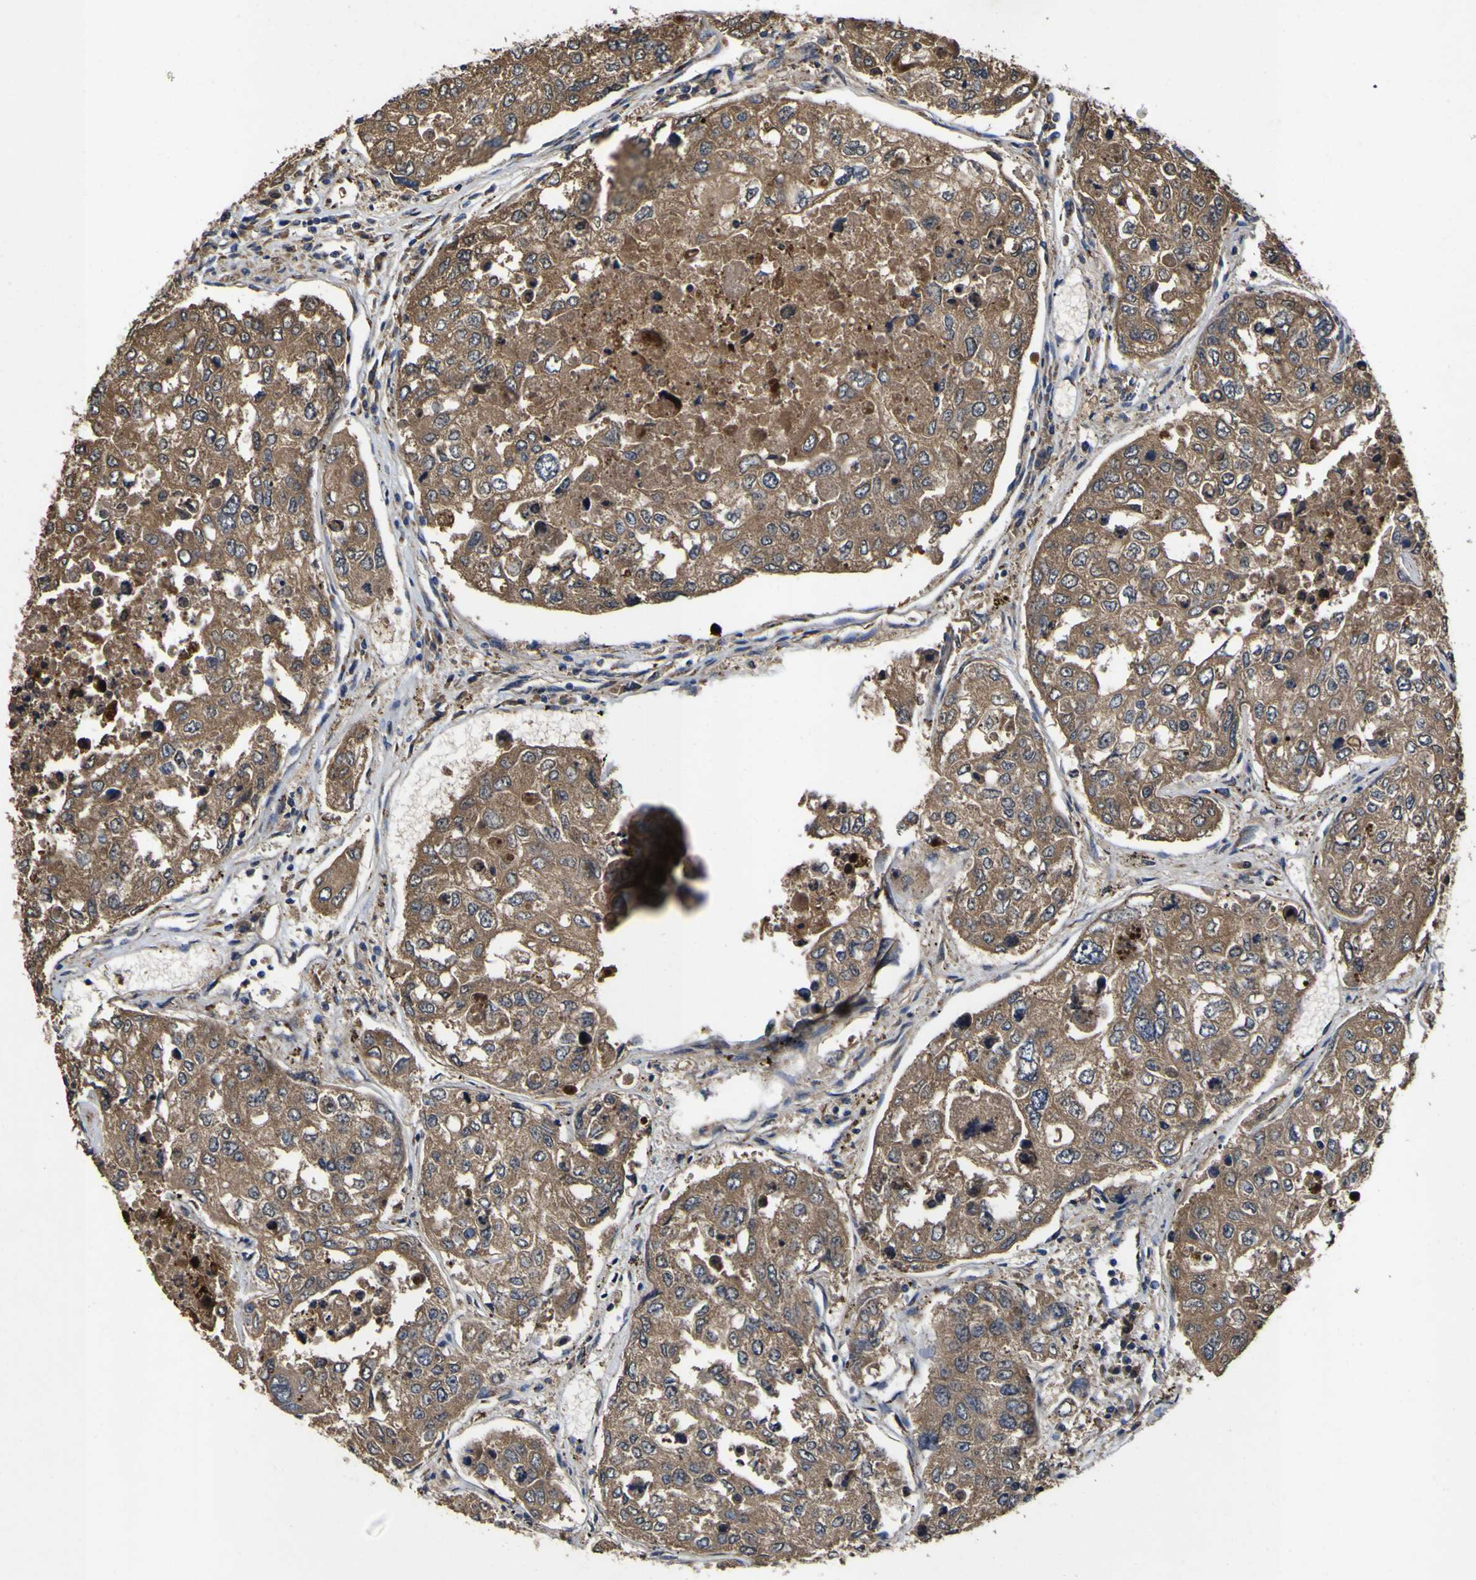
{"staining": {"intensity": "moderate", "quantity": ">75%", "location": "cytoplasmic/membranous"}, "tissue": "urothelial cancer", "cell_type": "Tumor cells", "image_type": "cancer", "snomed": [{"axis": "morphology", "description": "Urothelial carcinoma, High grade"}, {"axis": "topography", "description": "Lymph node"}, {"axis": "topography", "description": "Urinary bladder"}], "caption": "High-magnification brightfield microscopy of high-grade urothelial carcinoma stained with DAB (brown) and counterstained with hematoxylin (blue). tumor cells exhibit moderate cytoplasmic/membranous positivity is seen in approximately>75% of cells. (brown staining indicates protein expression, while blue staining denotes nuclei).", "gene": "COA1", "patient": {"sex": "male", "age": 51}}